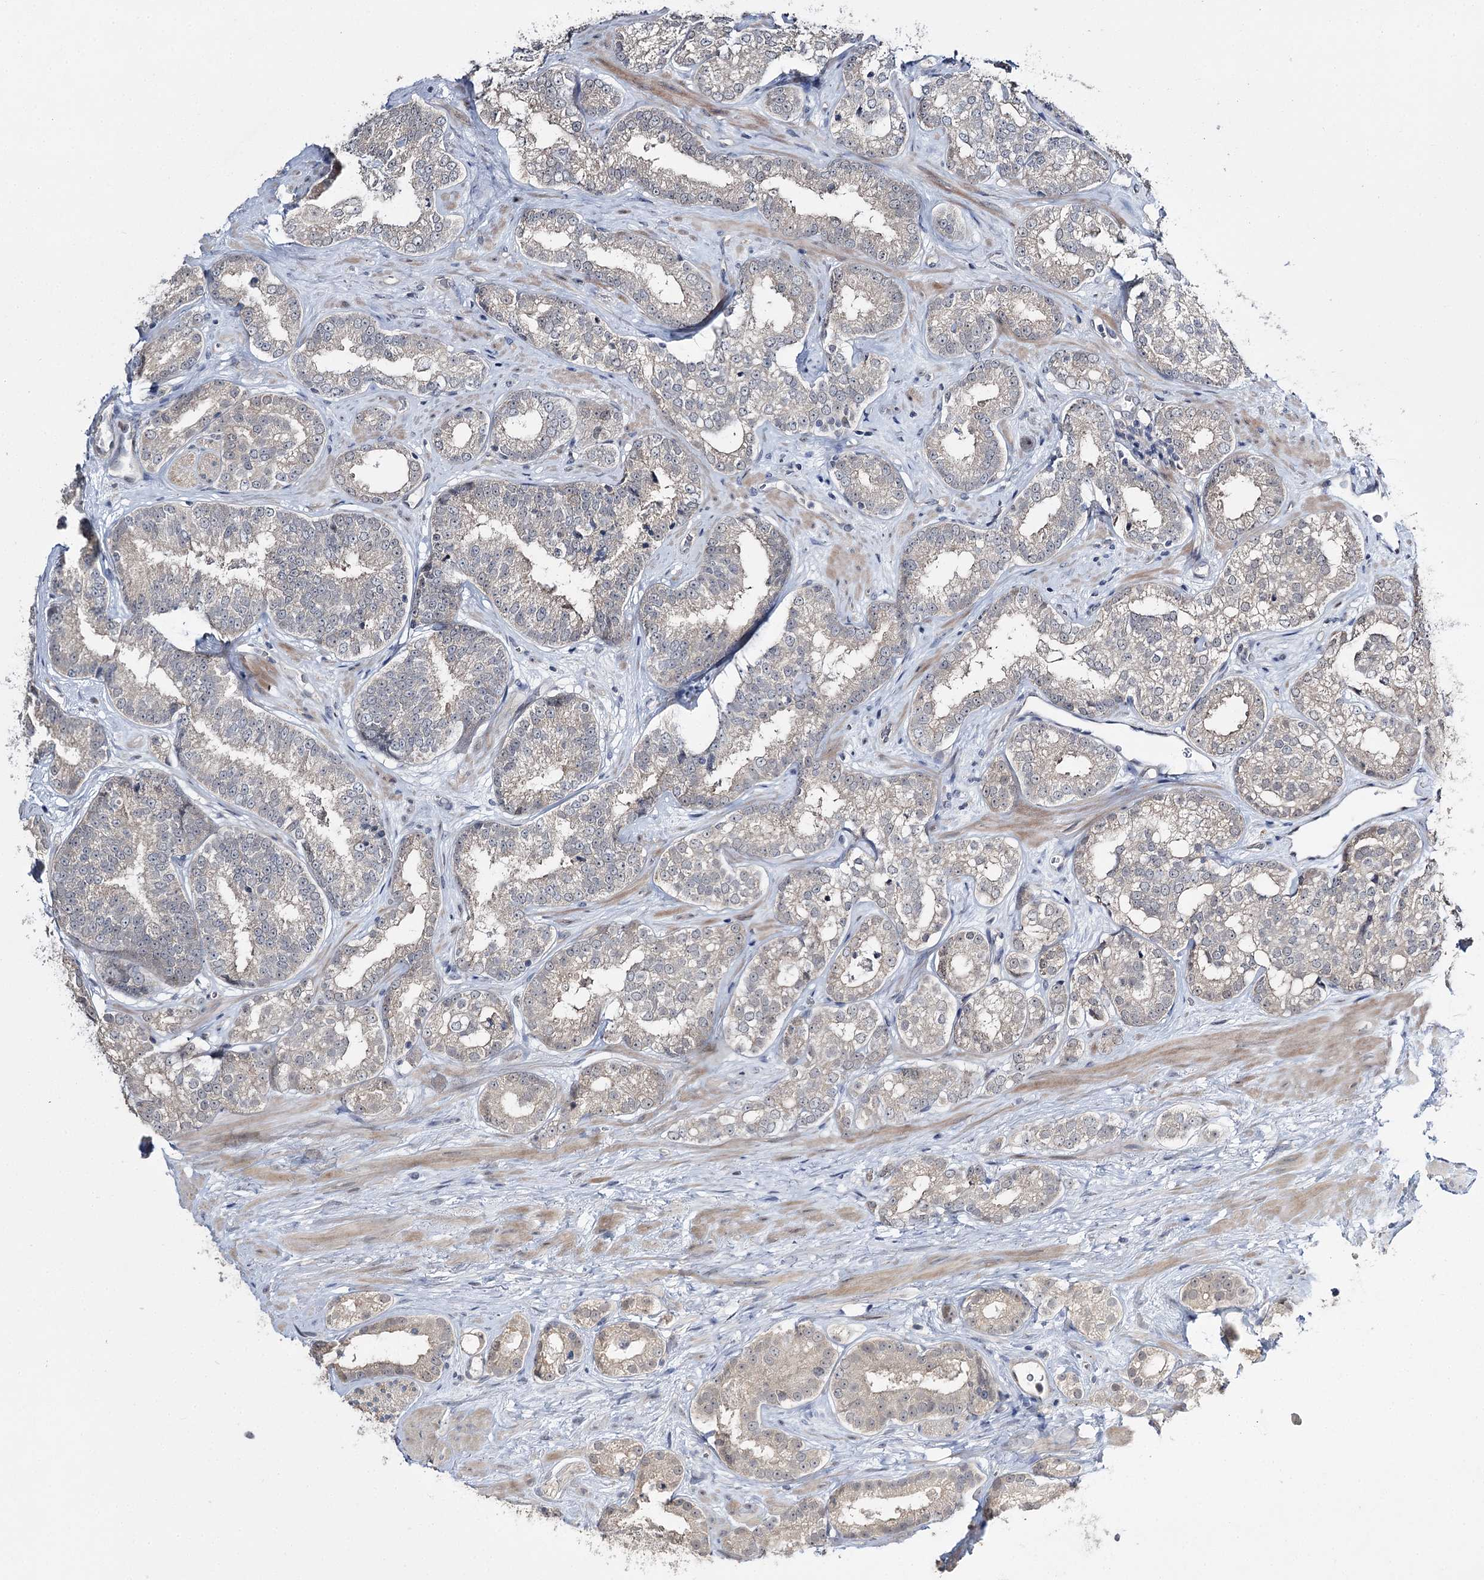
{"staining": {"intensity": "weak", "quantity": "<25%", "location": "cytoplasmic/membranous"}, "tissue": "prostate cancer", "cell_type": "Tumor cells", "image_type": "cancer", "snomed": [{"axis": "morphology", "description": "Normal tissue, NOS"}, {"axis": "morphology", "description": "Adenocarcinoma, High grade"}, {"axis": "topography", "description": "Prostate"}], "caption": "This is a micrograph of immunohistochemistry staining of prostate cancer (high-grade adenocarcinoma), which shows no expression in tumor cells.", "gene": "PHYHIPL", "patient": {"sex": "male", "age": 83}}